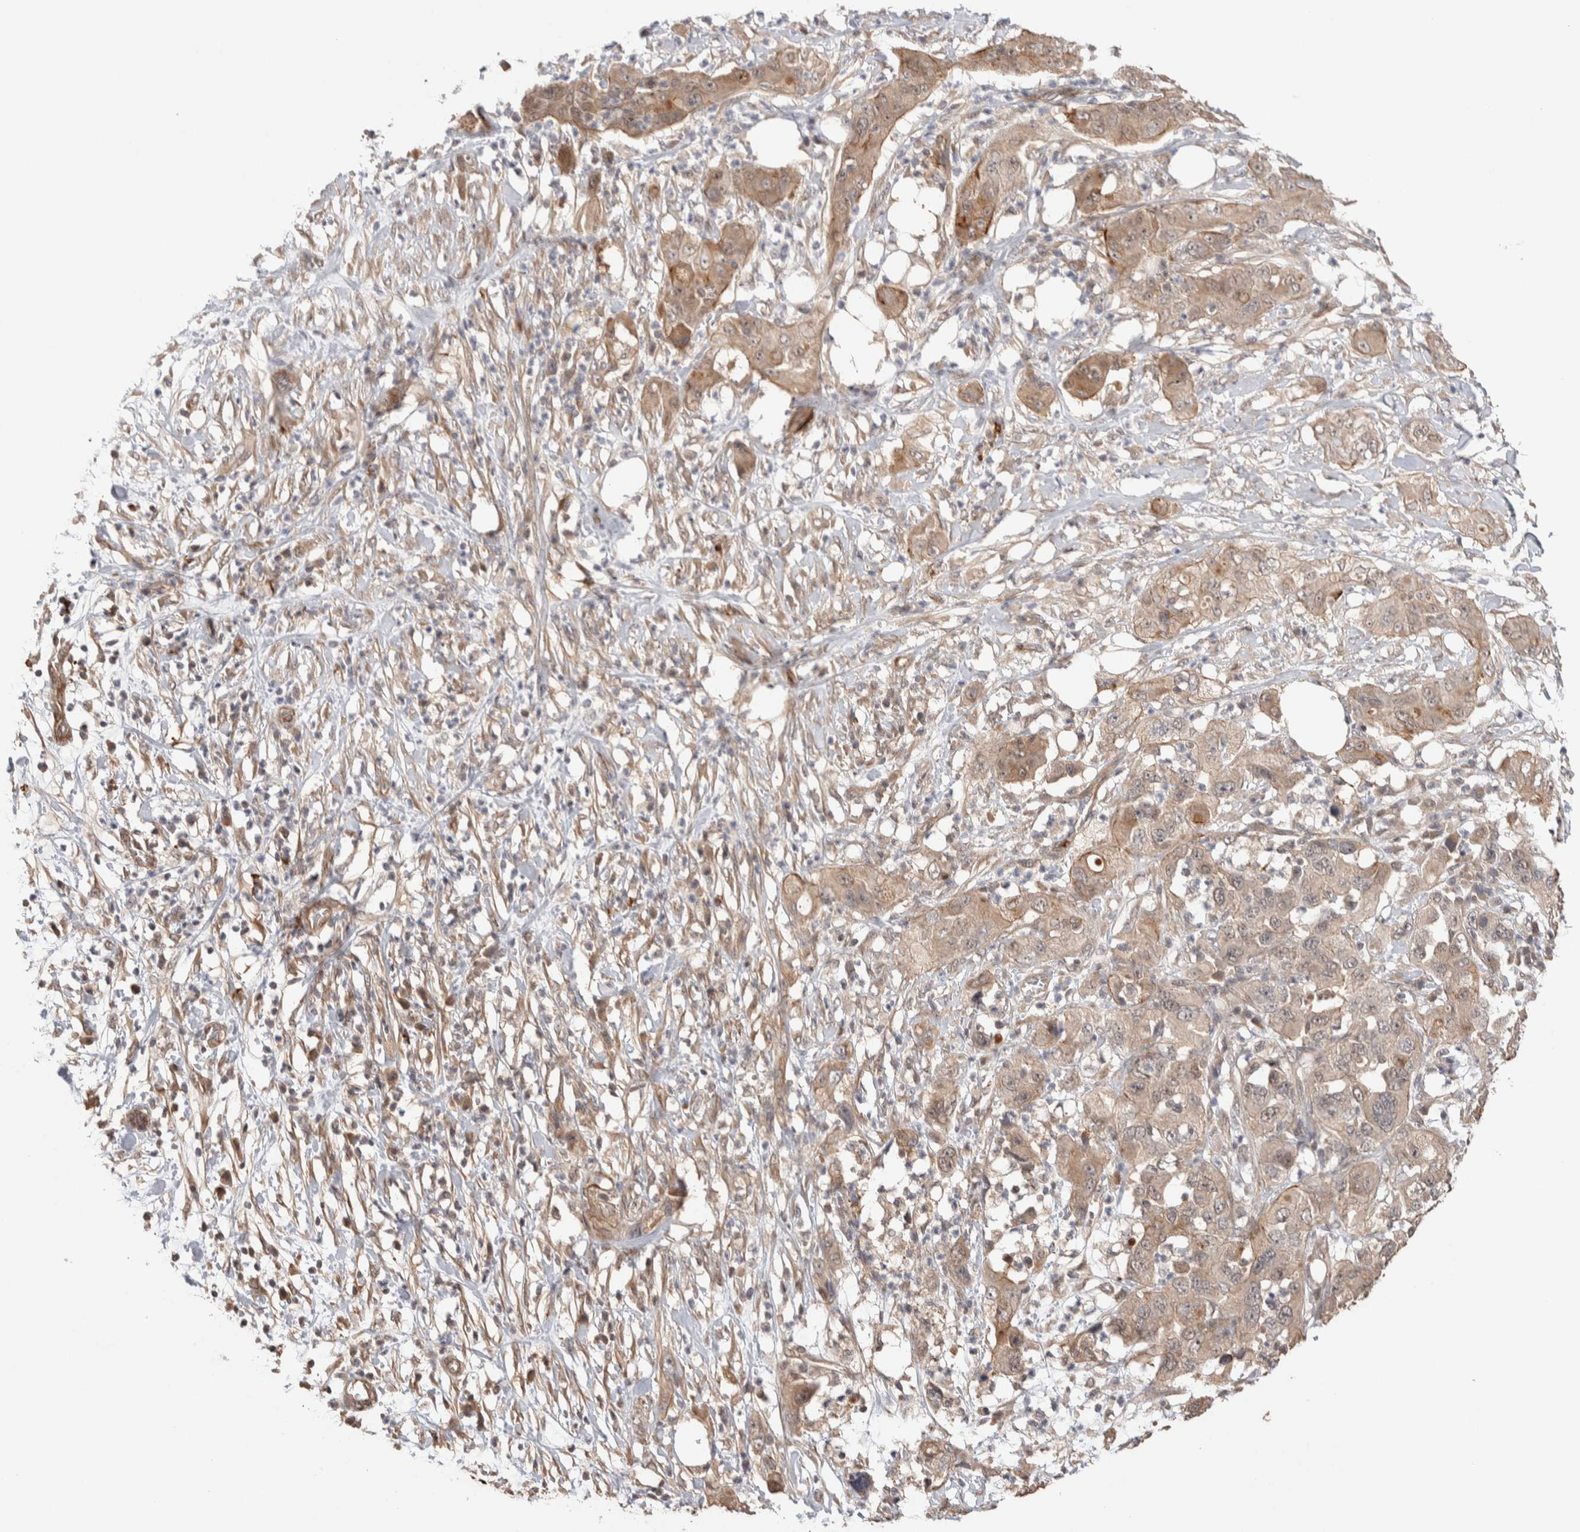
{"staining": {"intensity": "moderate", "quantity": ">75%", "location": "cytoplasmic/membranous,nuclear"}, "tissue": "pancreatic cancer", "cell_type": "Tumor cells", "image_type": "cancer", "snomed": [{"axis": "morphology", "description": "Adenocarcinoma, NOS"}, {"axis": "topography", "description": "Pancreas"}], "caption": "Immunohistochemical staining of human pancreatic adenocarcinoma reveals medium levels of moderate cytoplasmic/membranous and nuclear protein expression in approximately >75% of tumor cells.", "gene": "PRDM15", "patient": {"sex": "female", "age": 78}}